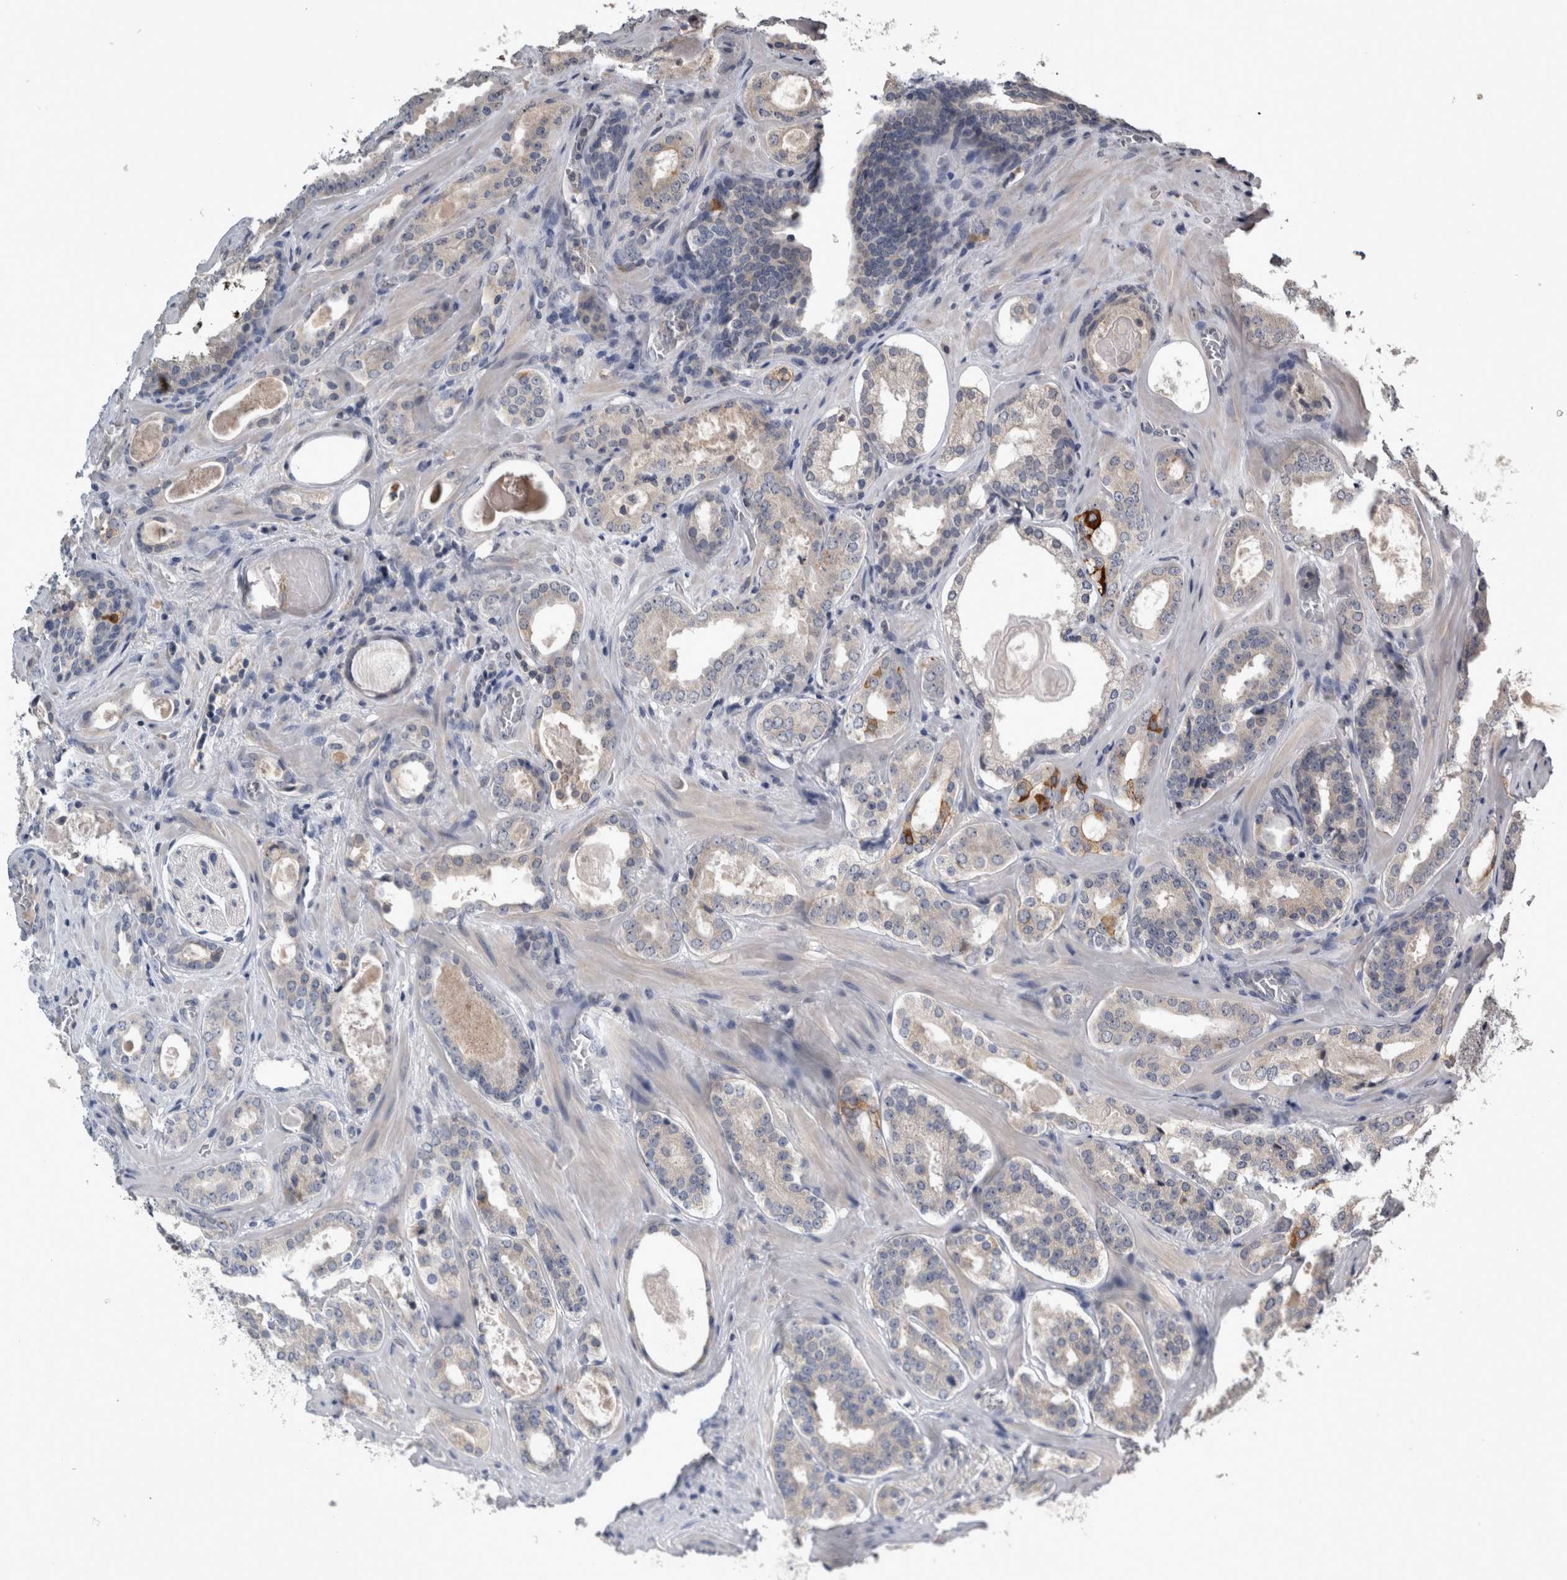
{"staining": {"intensity": "negative", "quantity": "none", "location": "none"}, "tissue": "prostate cancer", "cell_type": "Tumor cells", "image_type": "cancer", "snomed": [{"axis": "morphology", "description": "Adenocarcinoma, High grade"}, {"axis": "topography", "description": "Prostate"}], "caption": "Tumor cells show no significant positivity in high-grade adenocarcinoma (prostate).", "gene": "ANXA13", "patient": {"sex": "male", "age": 60}}